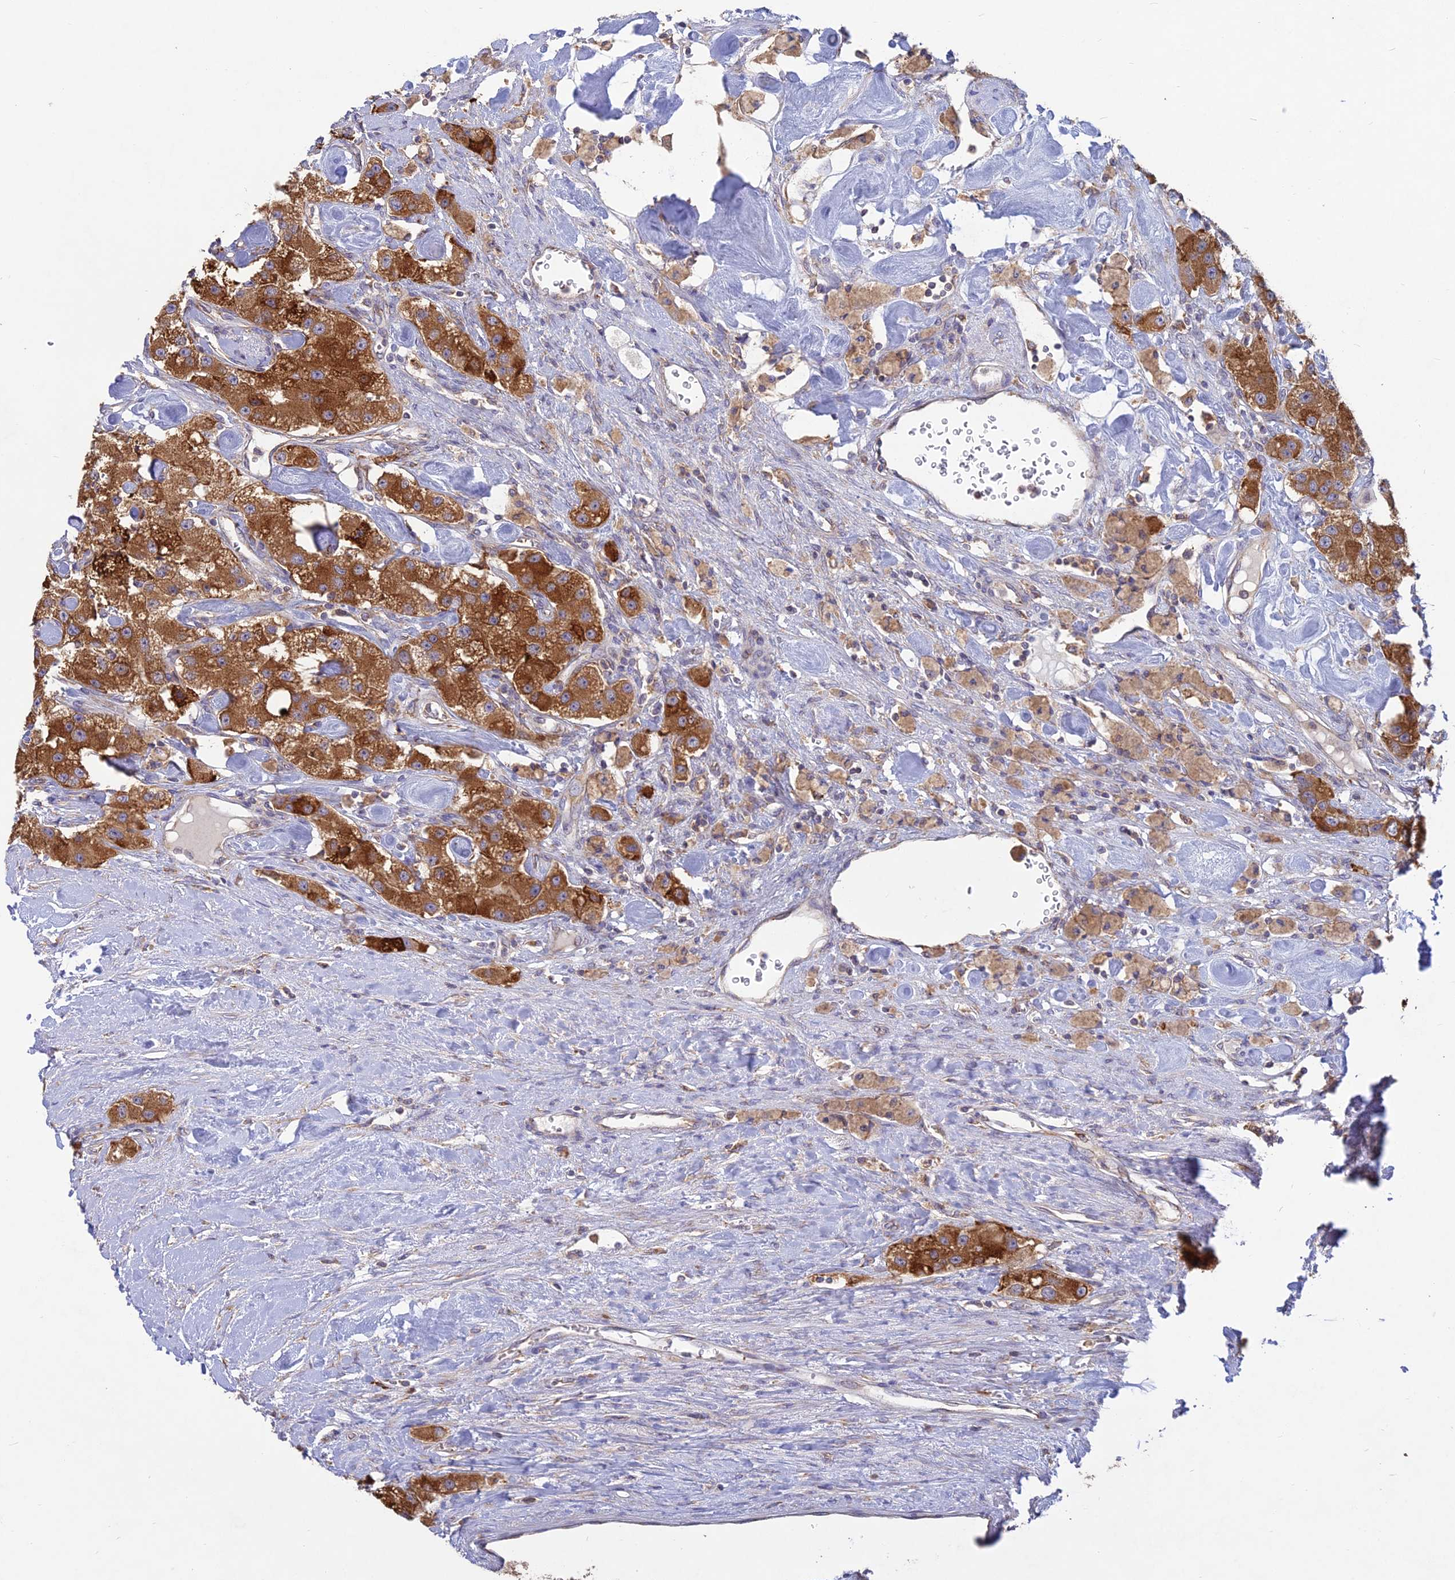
{"staining": {"intensity": "strong", "quantity": ">75%", "location": "cytoplasmic/membranous"}, "tissue": "carcinoid", "cell_type": "Tumor cells", "image_type": "cancer", "snomed": [{"axis": "morphology", "description": "Carcinoid, malignant, NOS"}, {"axis": "topography", "description": "Pancreas"}], "caption": "Strong cytoplasmic/membranous protein expression is seen in about >75% of tumor cells in malignant carcinoid.", "gene": "NXNL2", "patient": {"sex": "male", "age": 41}}